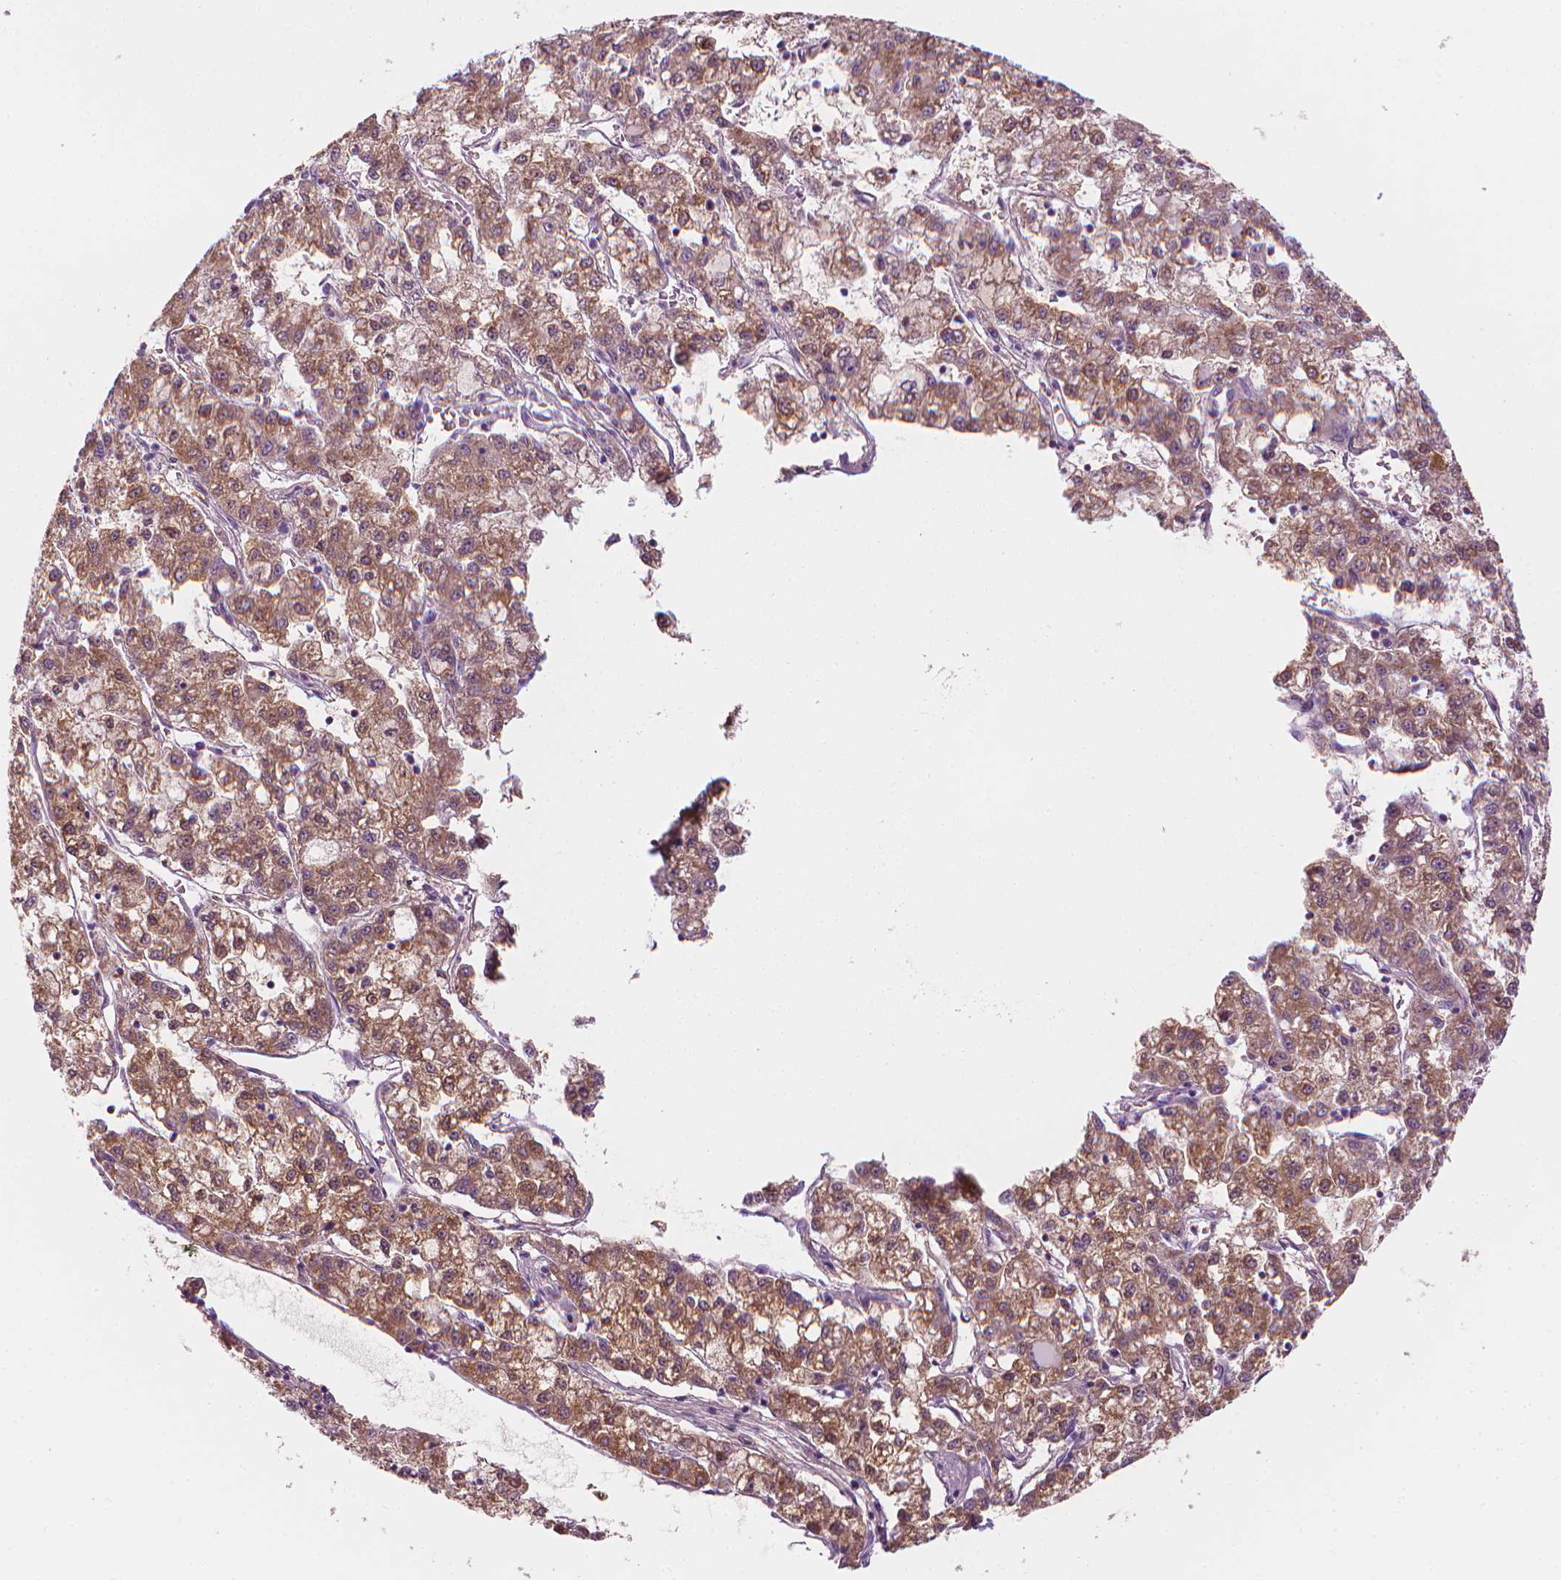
{"staining": {"intensity": "moderate", "quantity": ">75%", "location": "cytoplasmic/membranous"}, "tissue": "liver cancer", "cell_type": "Tumor cells", "image_type": "cancer", "snomed": [{"axis": "morphology", "description": "Carcinoma, Hepatocellular, NOS"}, {"axis": "topography", "description": "Liver"}], "caption": "High-magnification brightfield microscopy of liver hepatocellular carcinoma stained with DAB (brown) and counterstained with hematoxylin (blue). tumor cells exhibit moderate cytoplasmic/membranous positivity is appreciated in about>75% of cells.", "gene": "SHMT1", "patient": {"sex": "male", "age": 40}}